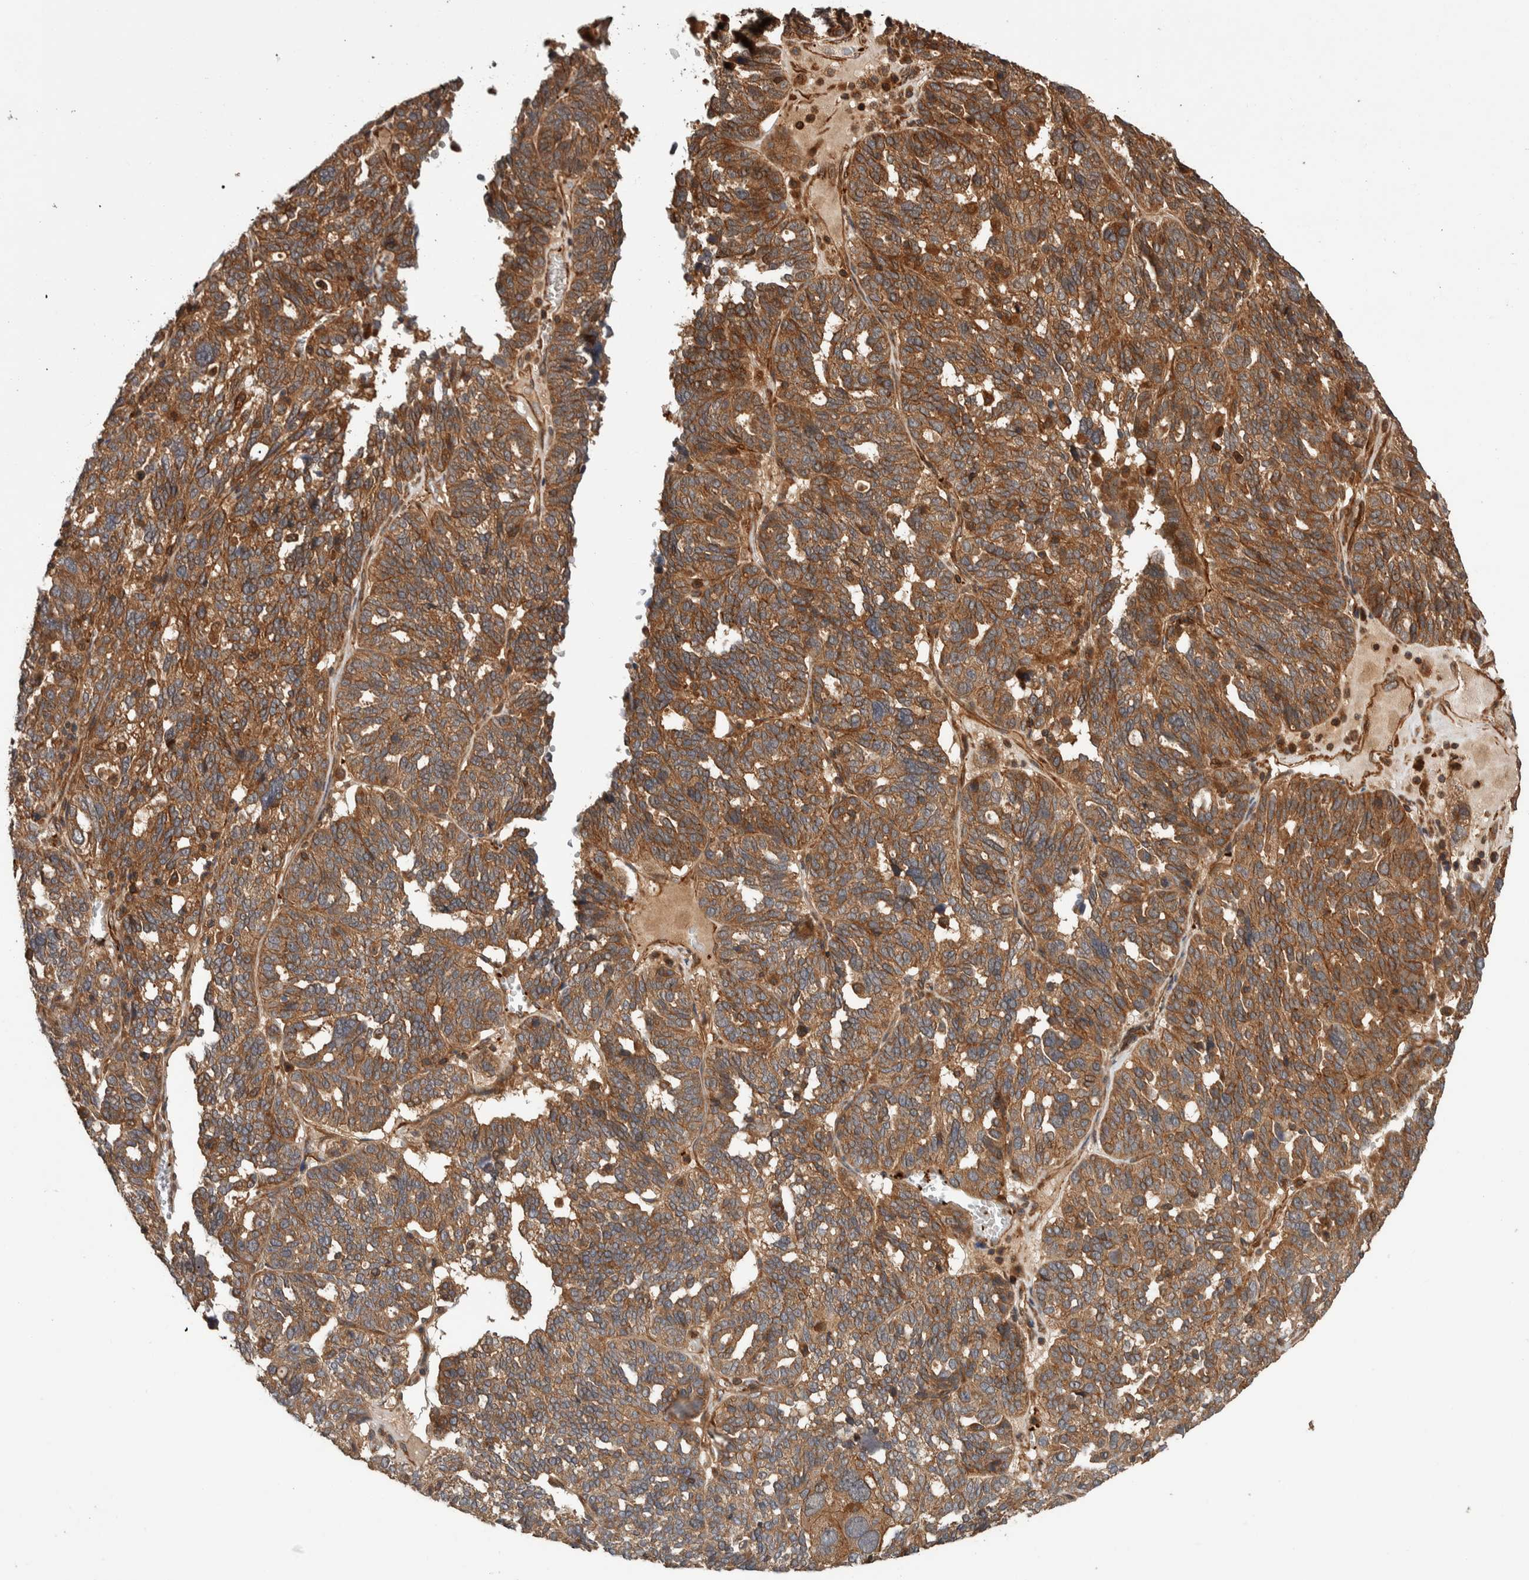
{"staining": {"intensity": "moderate", "quantity": ">75%", "location": "cytoplasmic/membranous"}, "tissue": "ovarian cancer", "cell_type": "Tumor cells", "image_type": "cancer", "snomed": [{"axis": "morphology", "description": "Cystadenocarcinoma, serous, NOS"}, {"axis": "topography", "description": "Ovary"}], "caption": "Protein staining of ovarian cancer tissue demonstrates moderate cytoplasmic/membranous staining in about >75% of tumor cells.", "gene": "SYNRG", "patient": {"sex": "female", "age": 59}}